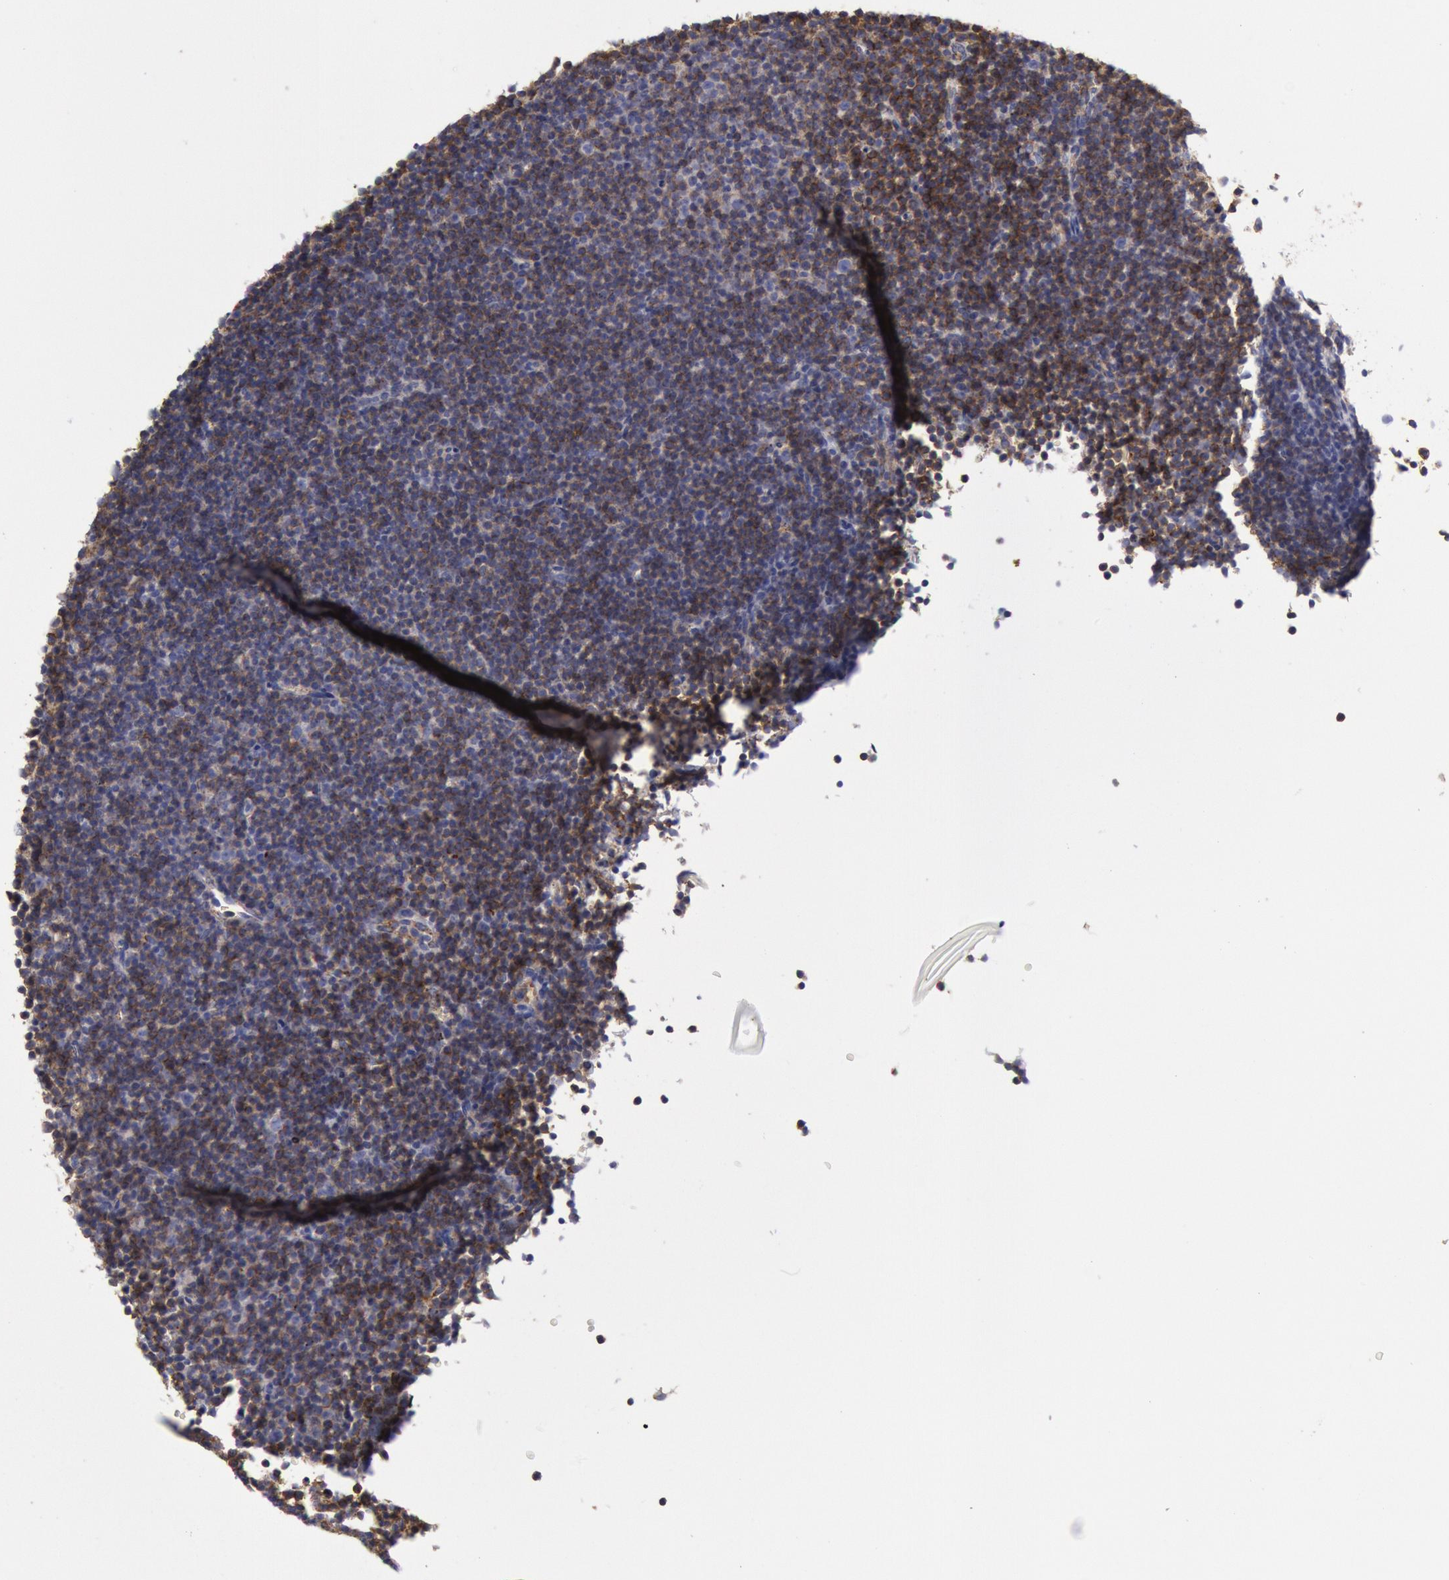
{"staining": {"intensity": "negative", "quantity": "none", "location": "none"}, "tissue": "lymphoma", "cell_type": "Tumor cells", "image_type": "cancer", "snomed": [{"axis": "morphology", "description": "Malignant lymphoma, non-Hodgkin's type, Low grade"}, {"axis": "topography", "description": "Lymph node"}], "caption": "Immunohistochemistry (IHC) image of low-grade malignant lymphoma, non-Hodgkin's type stained for a protein (brown), which demonstrates no expression in tumor cells.", "gene": "FLOT1", "patient": {"sex": "female", "age": 69}}